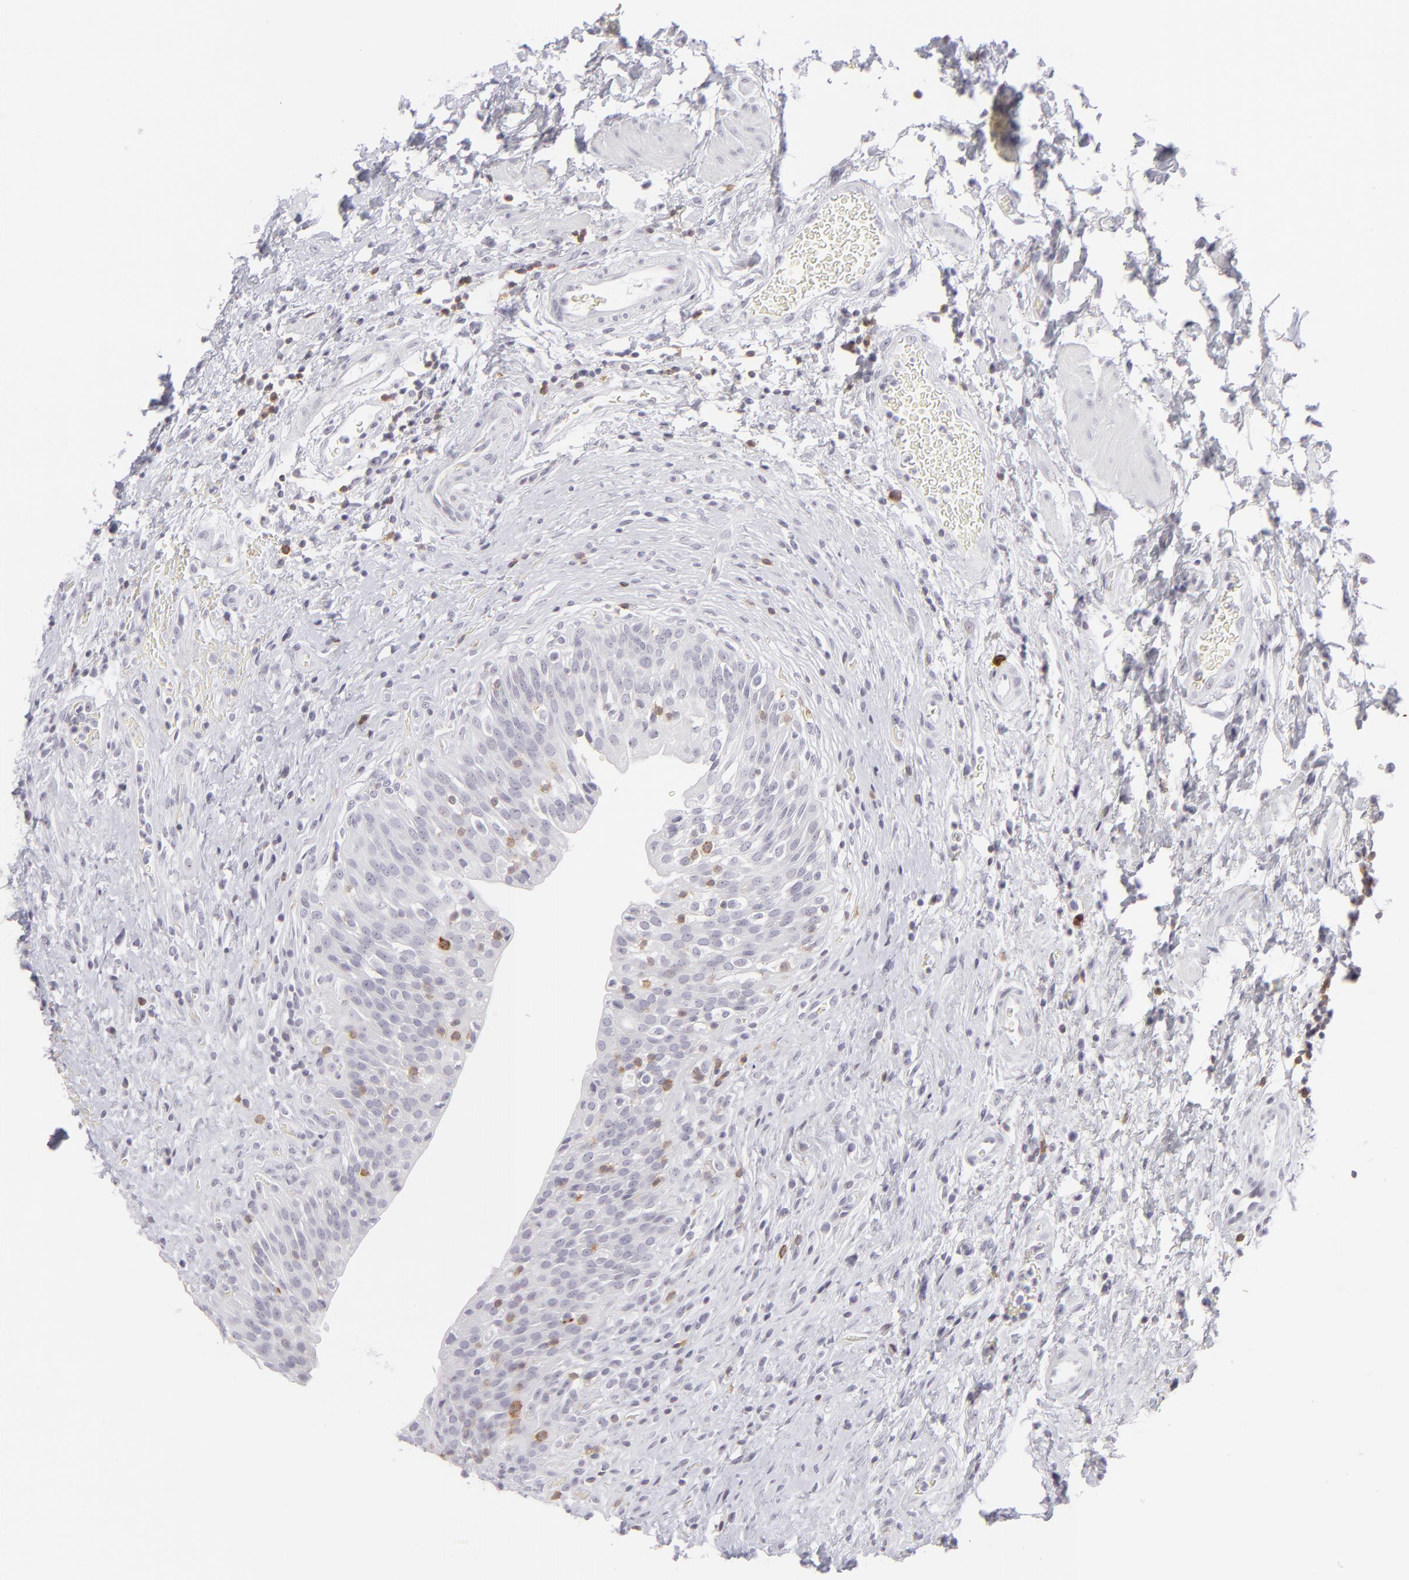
{"staining": {"intensity": "negative", "quantity": "none", "location": "none"}, "tissue": "urinary bladder", "cell_type": "Urothelial cells", "image_type": "normal", "snomed": [{"axis": "morphology", "description": "Normal tissue, NOS"}, {"axis": "topography", "description": "Urinary bladder"}], "caption": "This histopathology image is of benign urinary bladder stained with immunohistochemistry (IHC) to label a protein in brown with the nuclei are counter-stained blue. There is no staining in urothelial cells.", "gene": "CD7", "patient": {"sex": "male", "age": 51}}